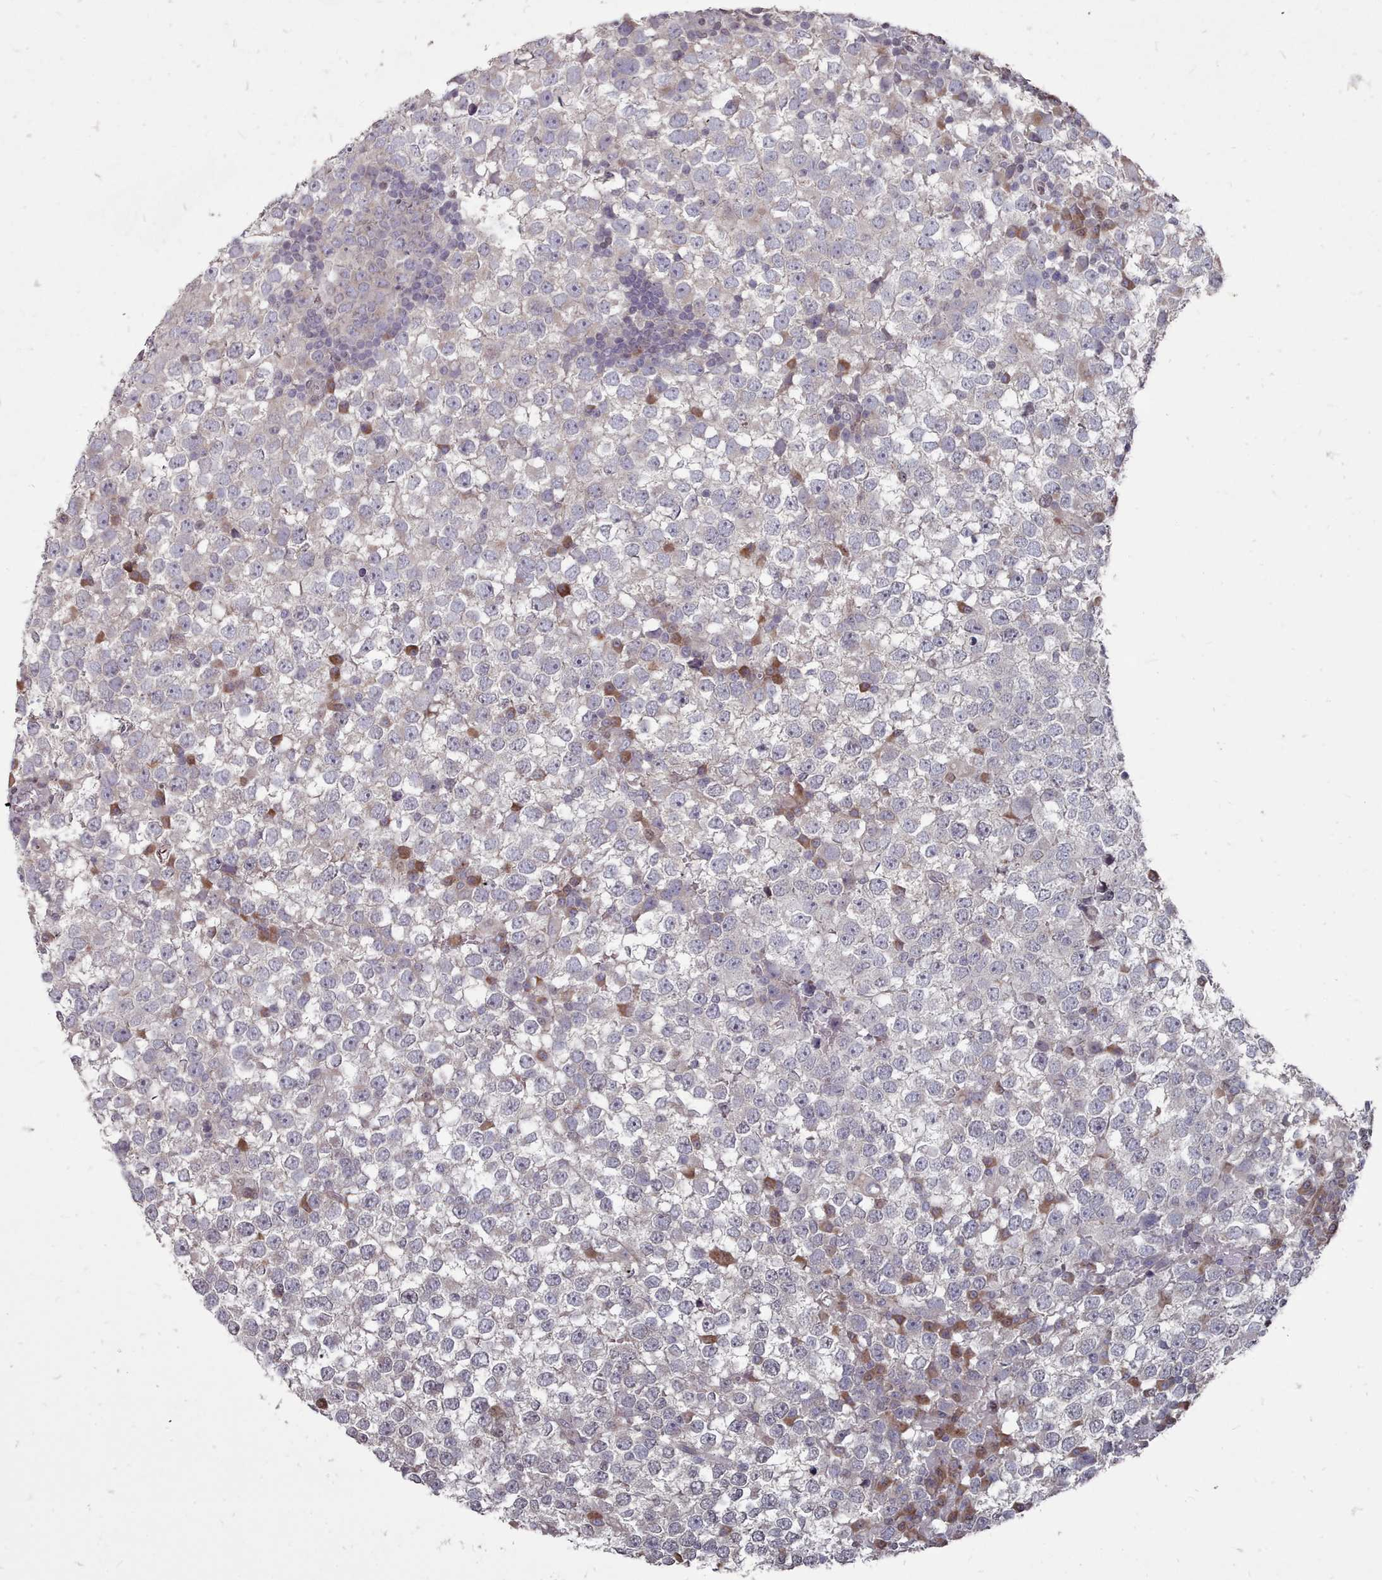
{"staining": {"intensity": "negative", "quantity": "none", "location": "none"}, "tissue": "testis cancer", "cell_type": "Tumor cells", "image_type": "cancer", "snomed": [{"axis": "morphology", "description": "Seminoma, NOS"}, {"axis": "topography", "description": "Testis"}], "caption": "Immunohistochemistry of testis cancer shows no positivity in tumor cells.", "gene": "ACKR3", "patient": {"sex": "male", "age": 65}}